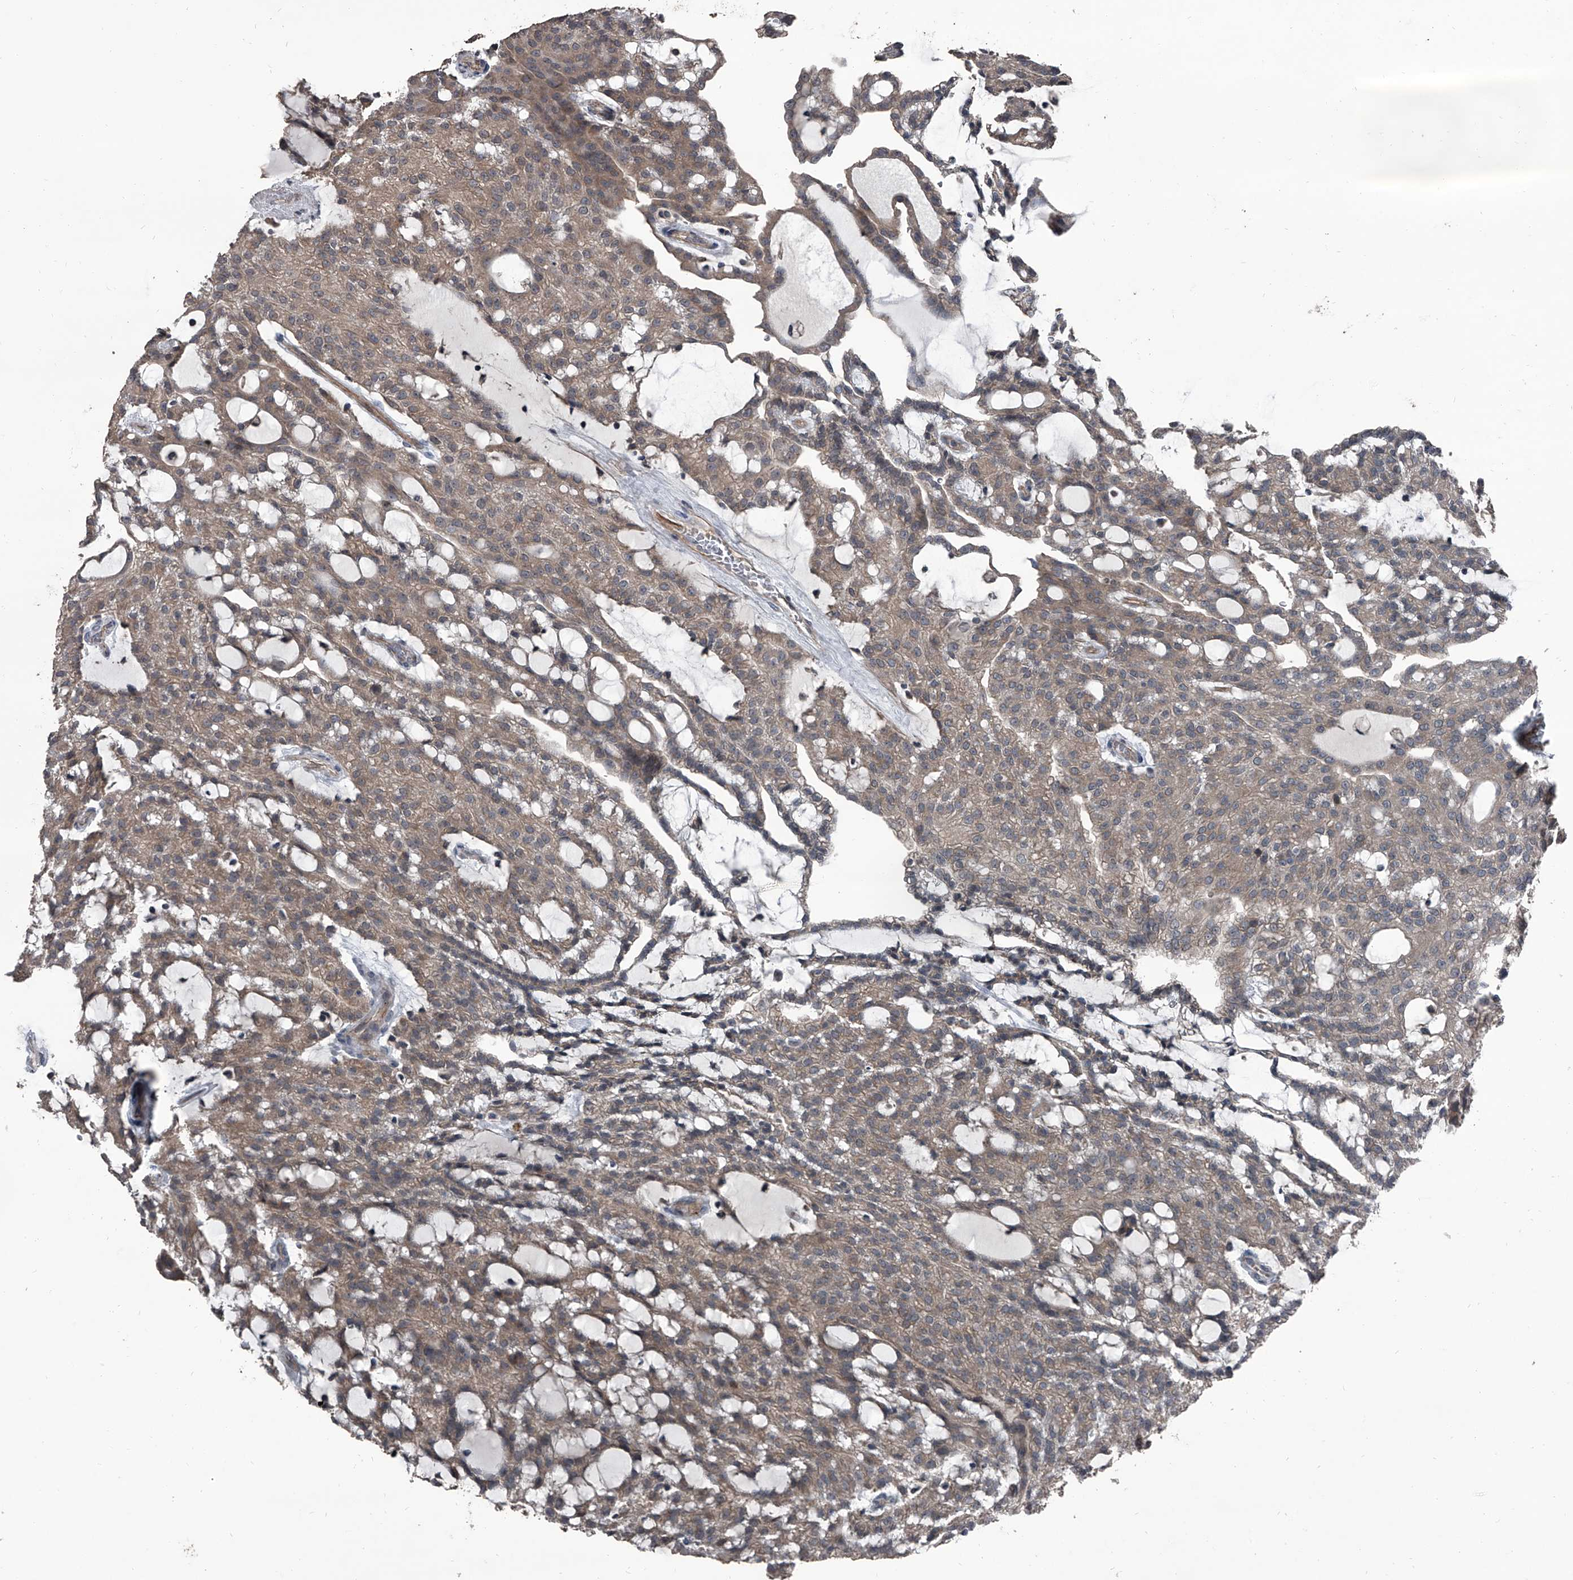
{"staining": {"intensity": "weak", "quantity": ">75%", "location": "cytoplasmic/membranous"}, "tissue": "renal cancer", "cell_type": "Tumor cells", "image_type": "cancer", "snomed": [{"axis": "morphology", "description": "Adenocarcinoma, NOS"}, {"axis": "topography", "description": "Kidney"}], "caption": "Immunohistochemistry (IHC) of renal adenocarcinoma shows low levels of weak cytoplasmic/membranous expression in about >75% of tumor cells.", "gene": "OARD1", "patient": {"sex": "male", "age": 63}}